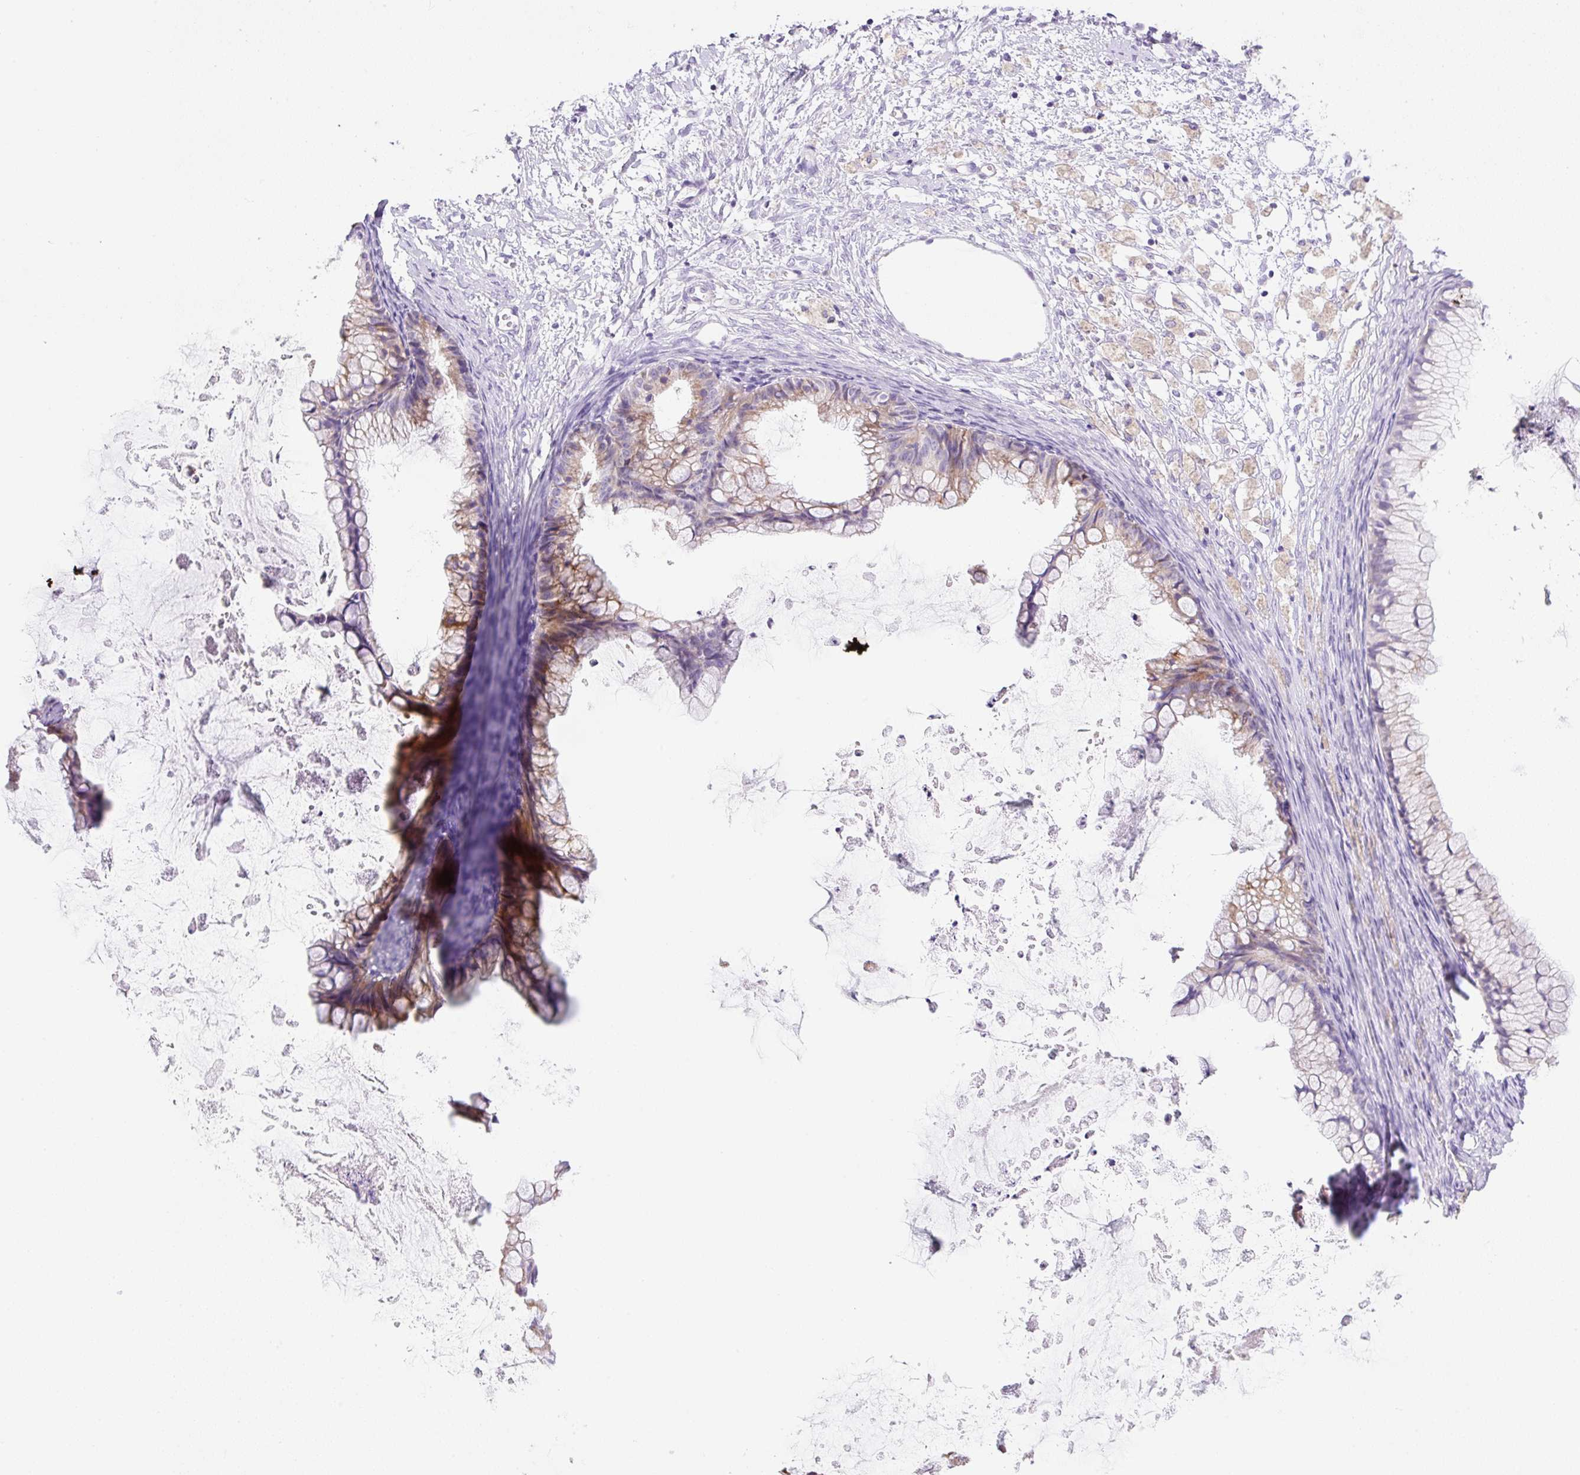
{"staining": {"intensity": "moderate", "quantity": "25%-75%", "location": "cytoplasmic/membranous"}, "tissue": "ovarian cancer", "cell_type": "Tumor cells", "image_type": "cancer", "snomed": [{"axis": "morphology", "description": "Cystadenocarcinoma, mucinous, NOS"}, {"axis": "topography", "description": "Ovary"}], "caption": "An image of human ovarian cancer (mucinous cystadenocarcinoma) stained for a protein displays moderate cytoplasmic/membranous brown staining in tumor cells. (brown staining indicates protein expression, while blue staining denotes nuclei).", "gene": "NDST3", "patient": {"sex": "female", "age": 35}}